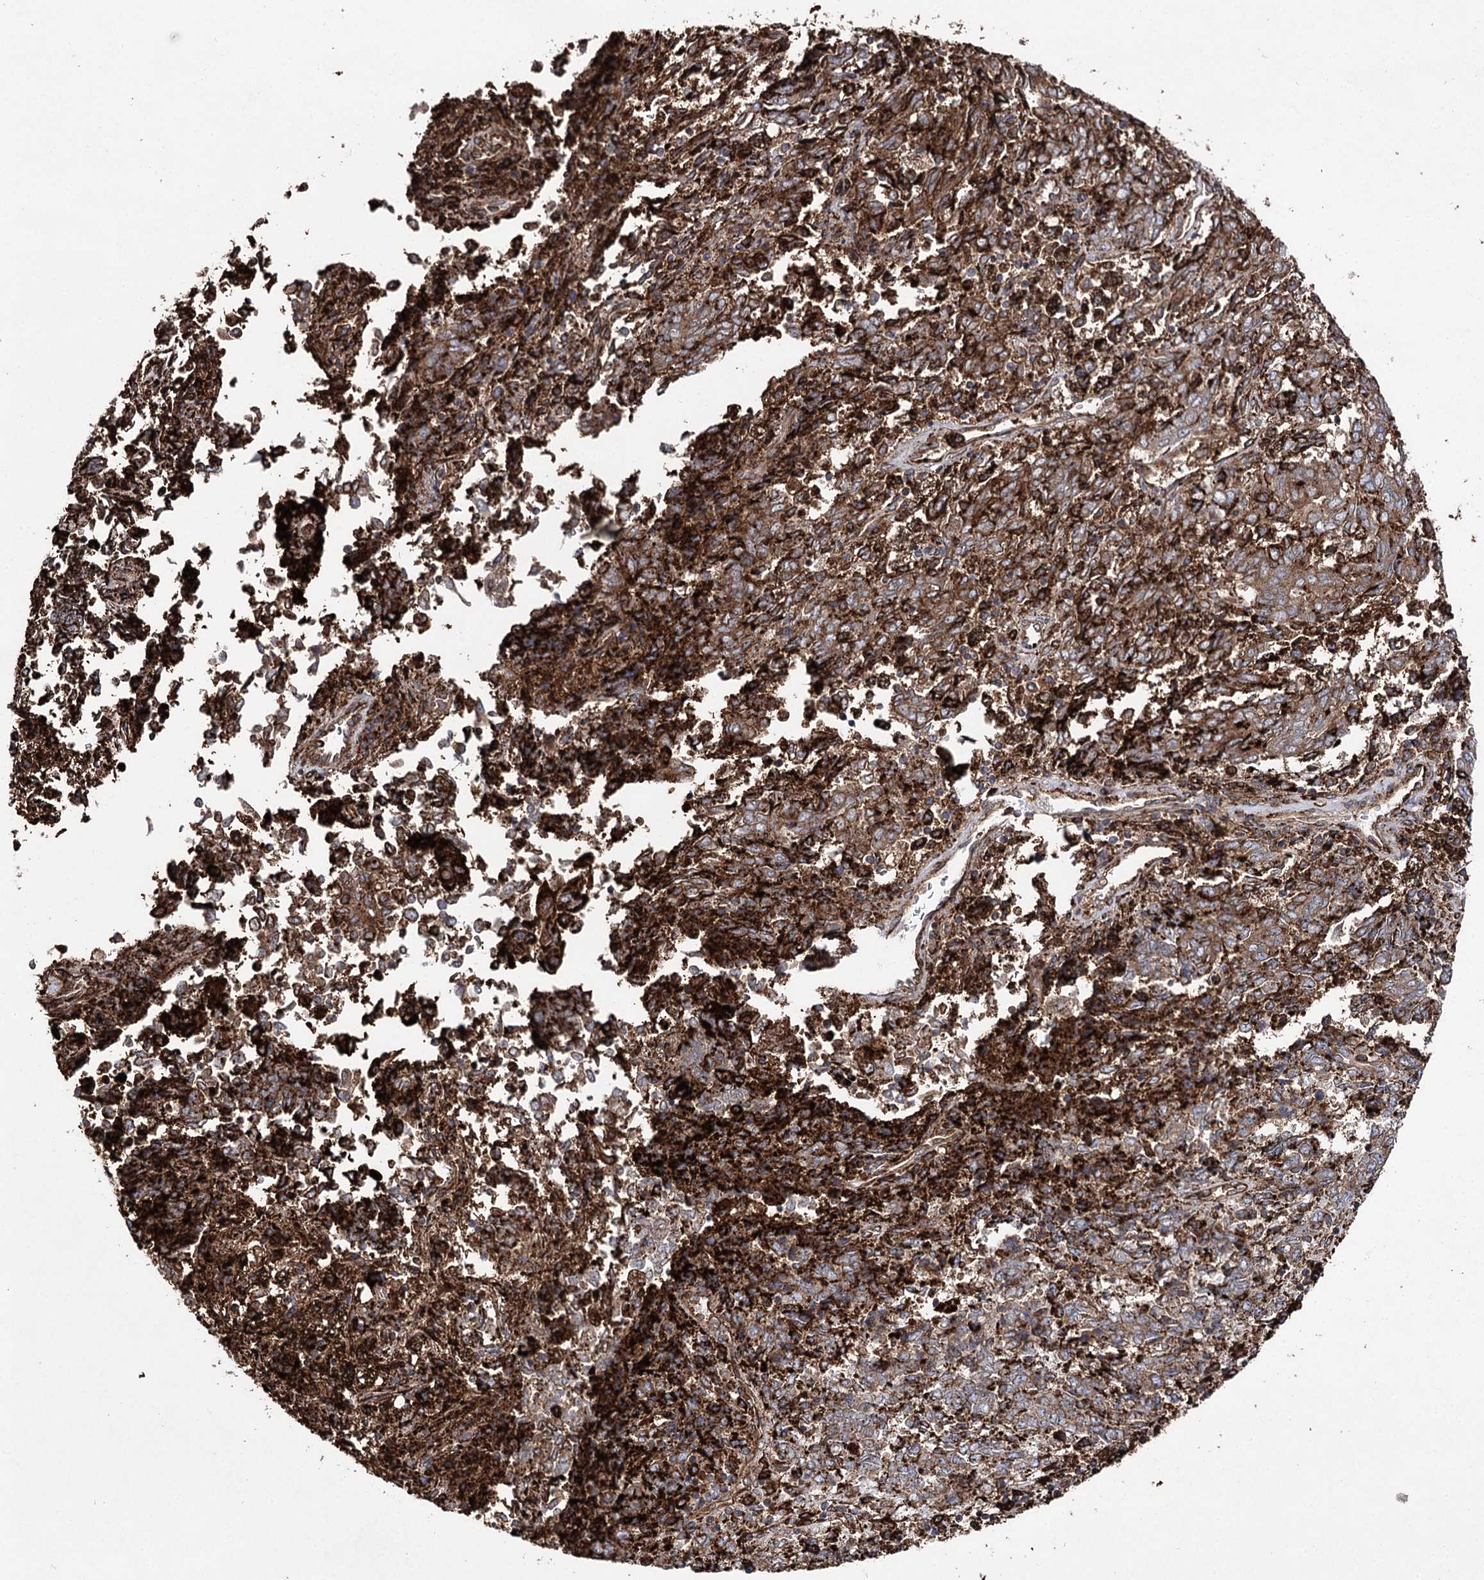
{"staining": {"intensity": "moderate", "quantity": ">75%", "location": "cytoplasmic/membranous"}, "tissue": "endometrial cancer", "cell_type": "Tumor cells", "image_type": "cancer", "snomed": [{"axis": "morphology", "description": "Adenocarcinoma, NOS"}, {"axis": "topography", "description": "Endometrium"}], "caption": "A high-resolution photomicrograph shows IHC staining of endometrial cancer, which reveals moderate cytoplasmic/membranous staining in approximately >75% of tumor cells. Nuclei are stained in blue.", "gene": "DCUN1D4", "patient": {"sex": "female", "age": 80}}